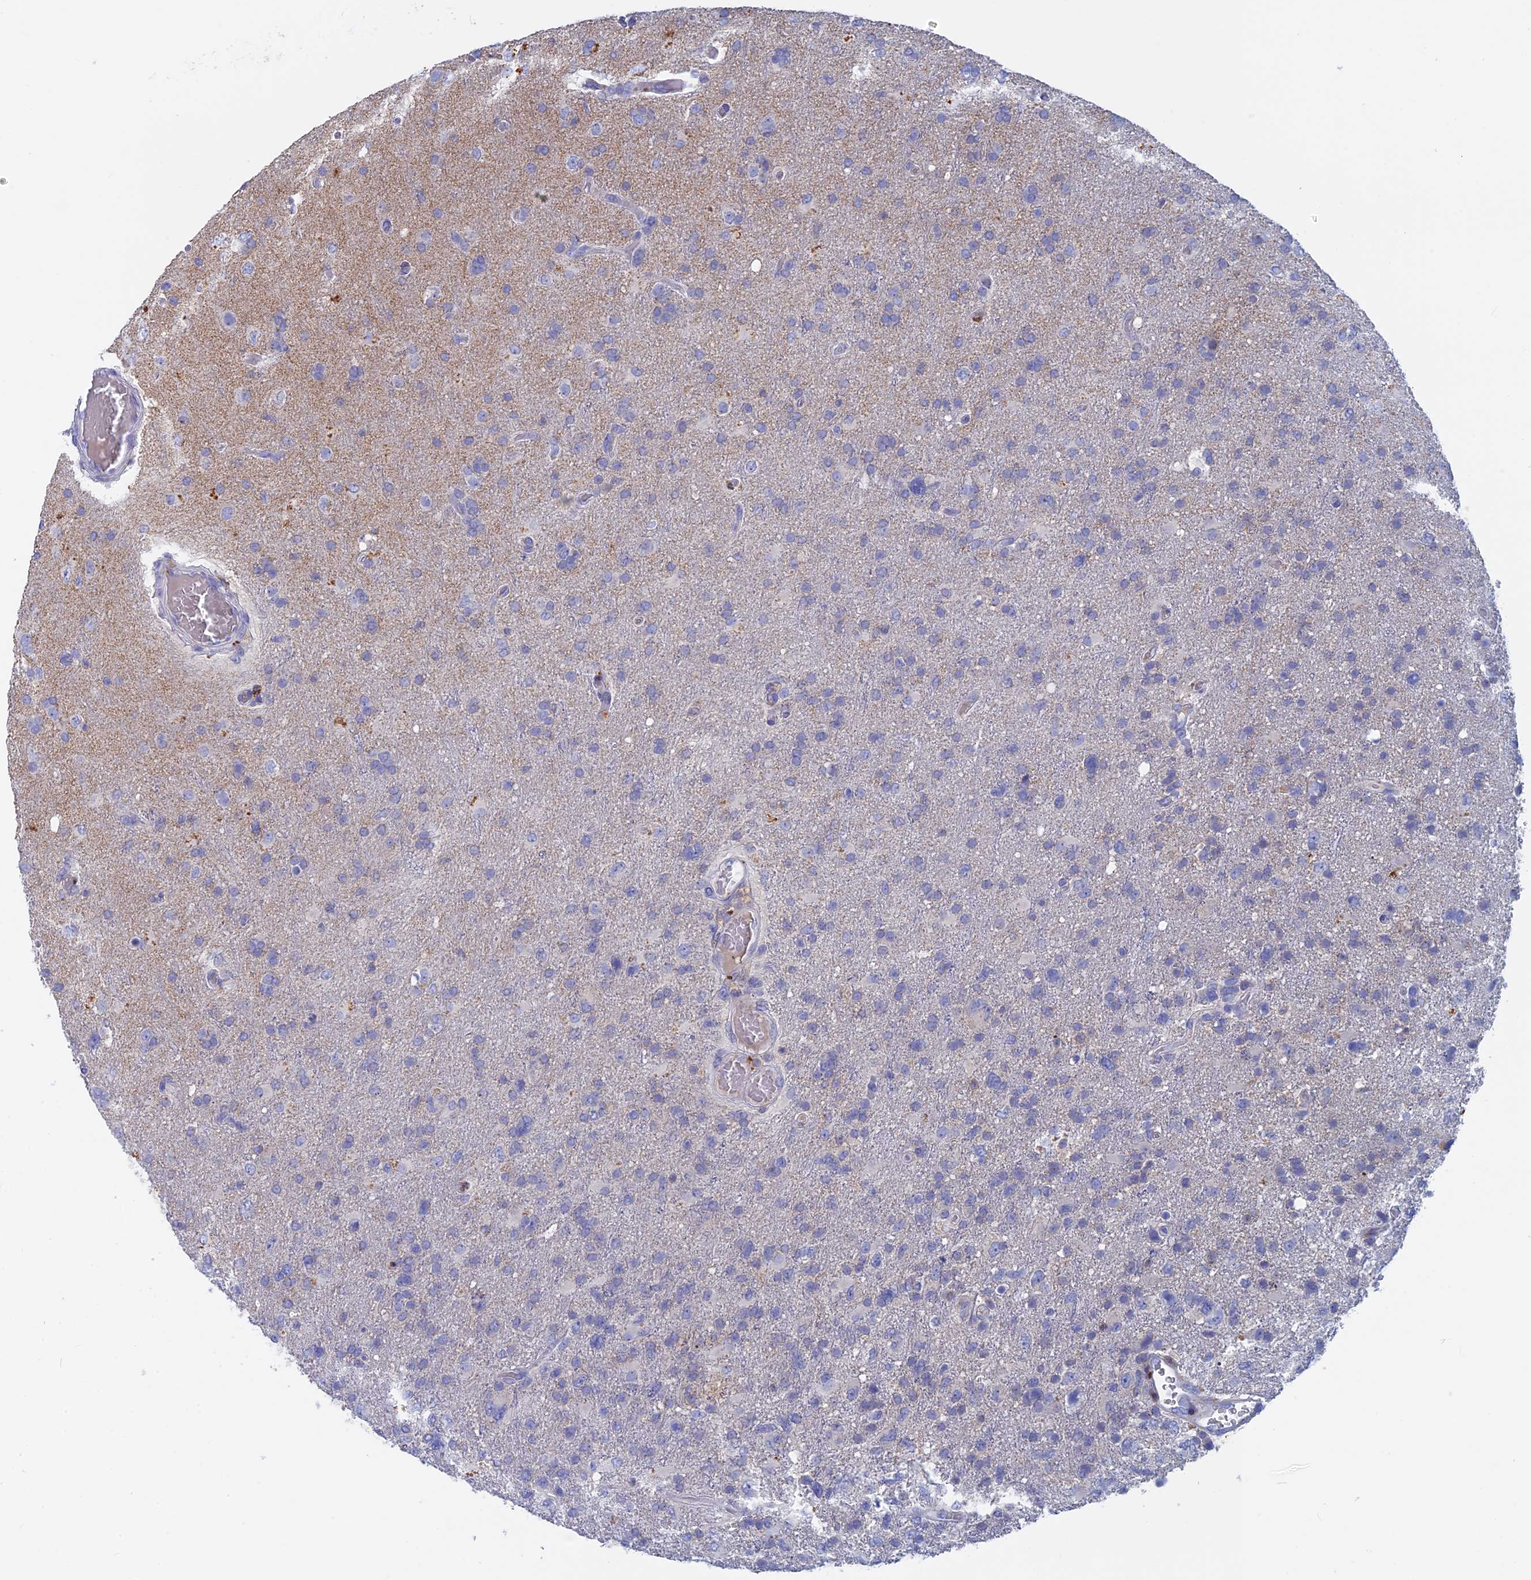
{"staining": {"intensity": "negative", "quantity": "none", "location": "none"}, "tissue": "glioma", "cell_type": "Tumor cells", "image_type": "cancer", "snomed": [{"axis": "morphology", "description": "Glioma, malignant, High grade"}, {"axis": "topography", "description": "Brain"}], "caption": "An immunohistochemistry histopathology image of high-grade glioma (malignant) is shown. There is no staining in tumor cells of high-grade glioma (malignant).", "gene": "ACP7", "patient": {"sex": "male", "age": 61}}